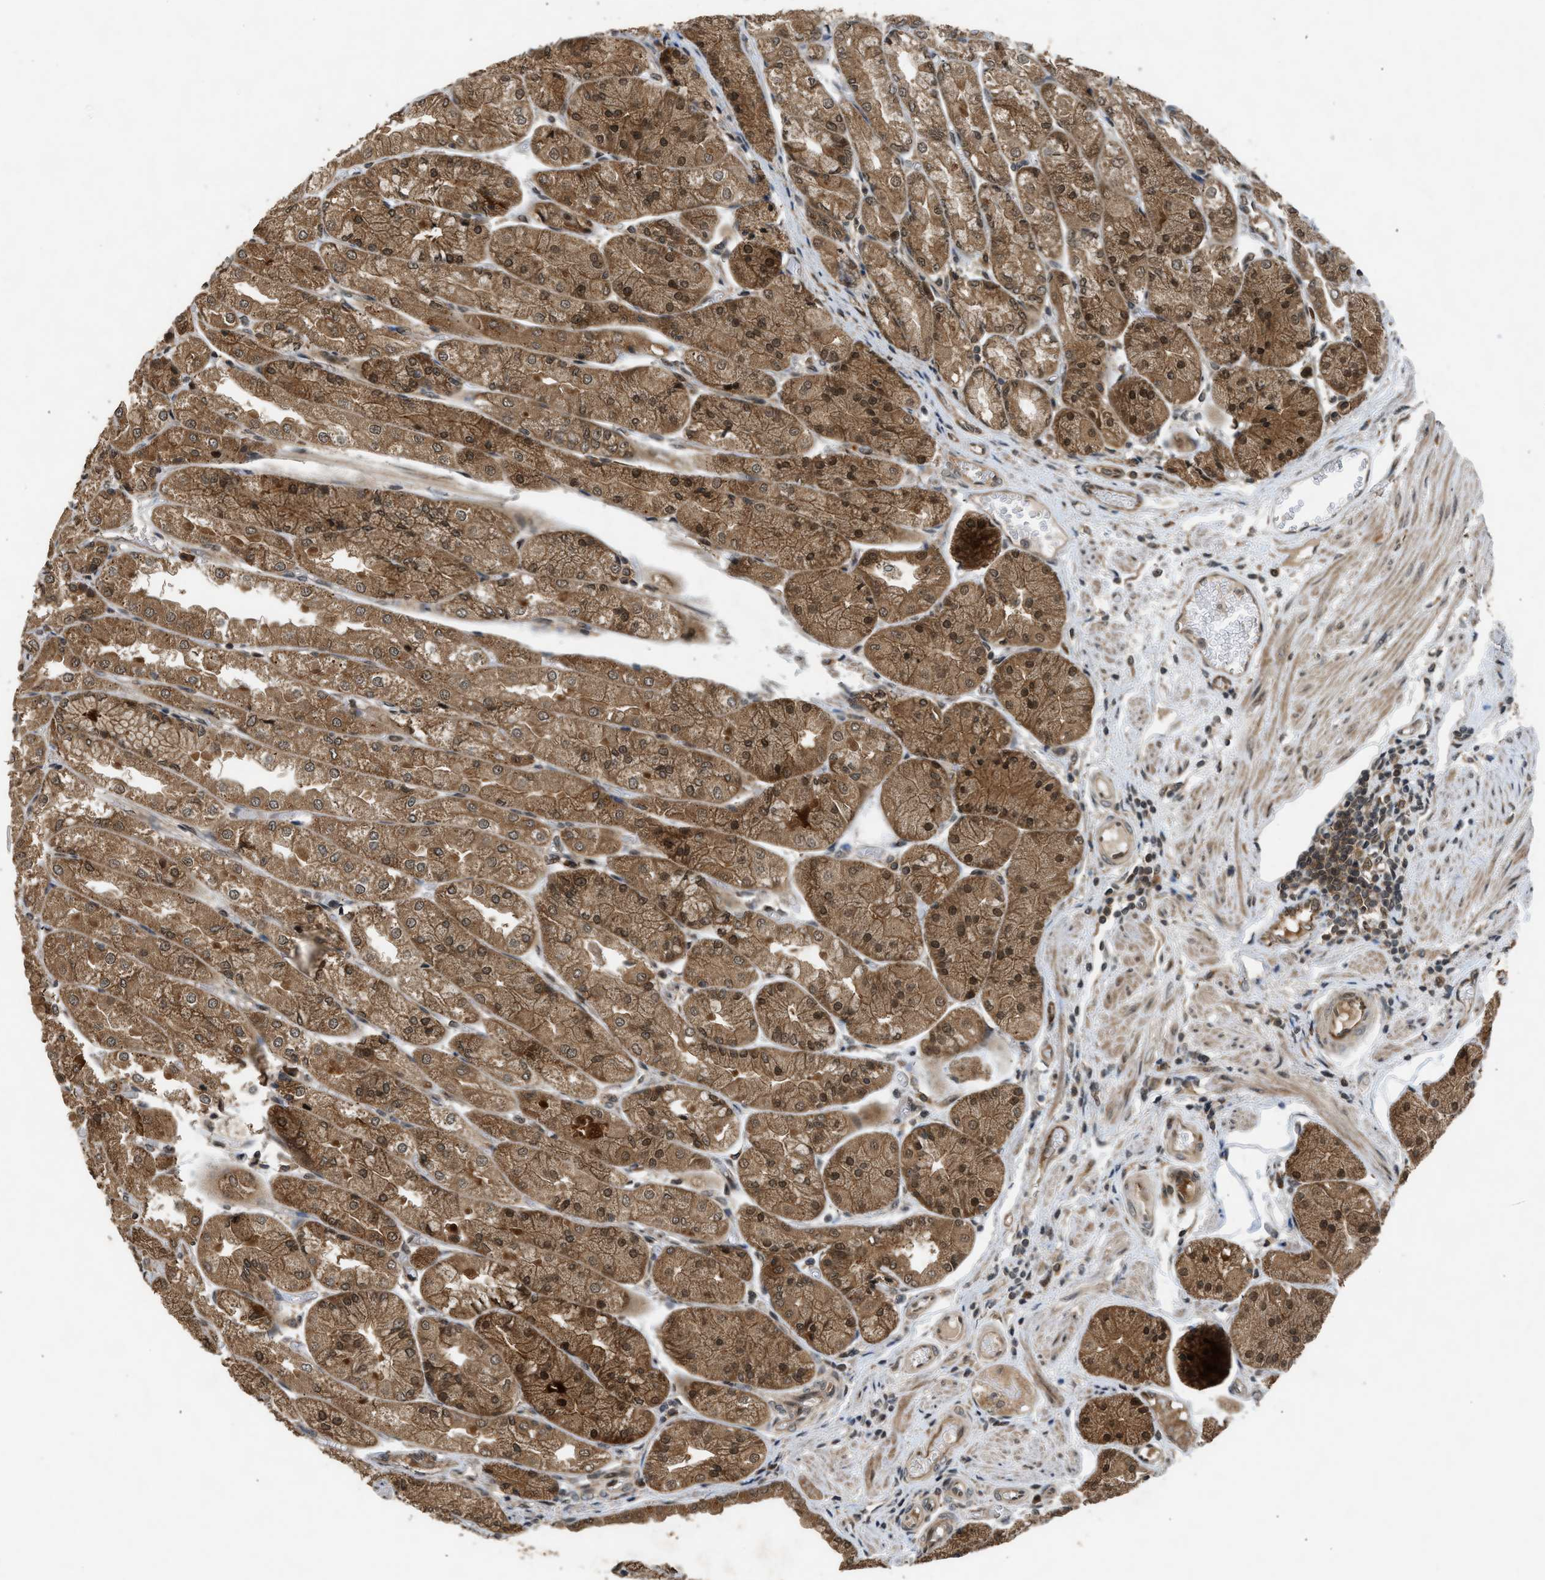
{"staining": {"intensity": "strong", "quantity": ">75%", "location": "cytoplasmic/membranous,nuclear"}, "tissue": "stomach", "cell_type": "Glandular cells", "image_type": "normal", "snomed": [{"axis": "morphology", "description": "Normal tissue, NOS"}, {"axis": "topography", "description": "Stomach, upper"}], "caption": "This is an image of immunohistochemistry staining of normal stomach, which shows strong expression in the cytoplasmic/membranous,nuclear of glandular cells.", "gene": "TXNL1", "patient": {"sex": "male", "age": 72}}